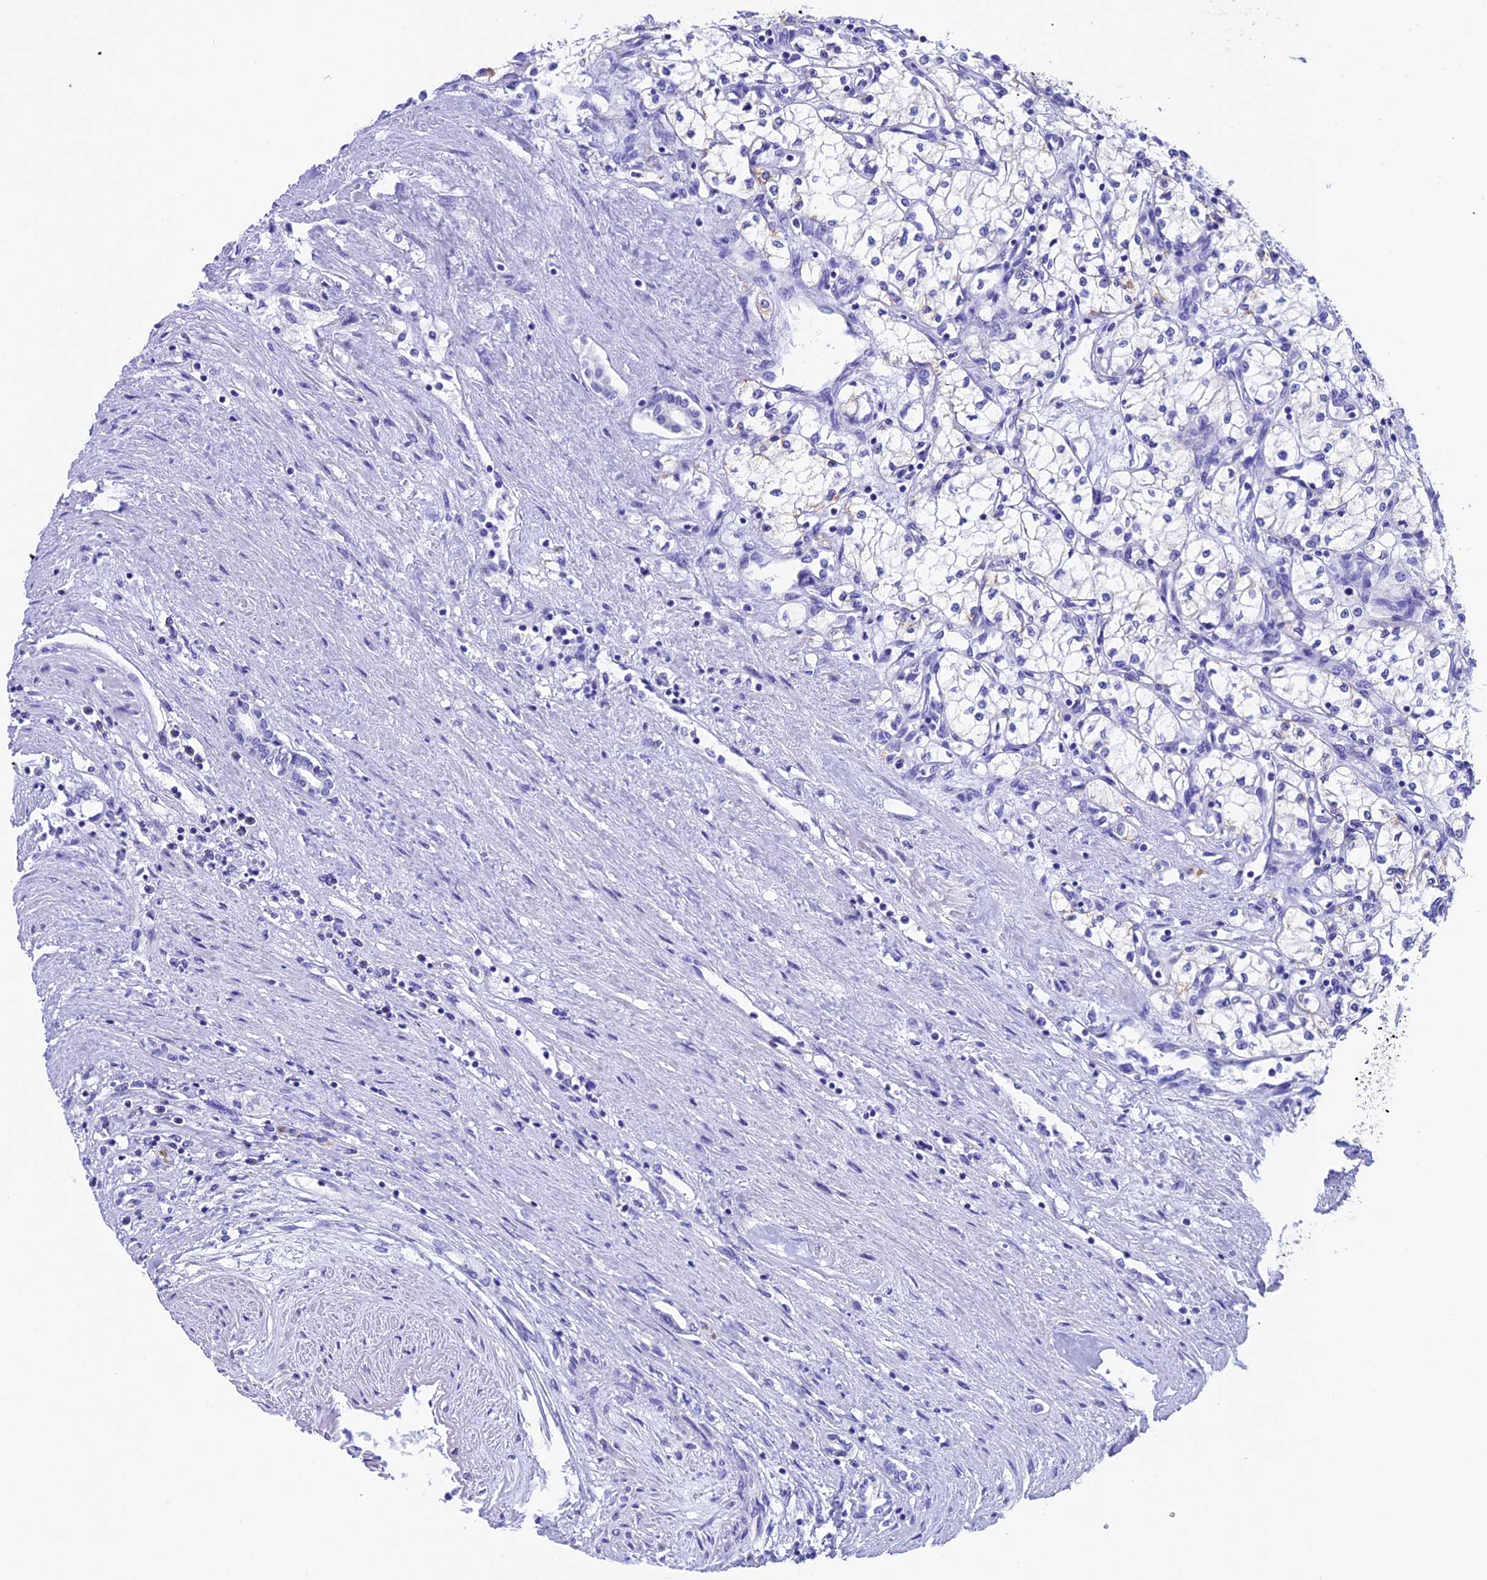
{"staining": {"intensity": "negative", "quantity": "none", "location": "none"}, "tissue": "renal cancer", "cell_type": "Tumor cells", "image_type": "cancer", "snomed": [{"axis": "morphology", "description": "Adenocarcinoma, NOS"}, {"axis": "topography", "description": "Kidney"}], "caption": "Immunohistochemical staining of human adenocarcinoma (renal) demonstrates no significant positivity in tumor cells. (DAB (3,3'-diaminobenzidine) IHC visualized using brightfield microscopy, high magnification).", "gene": "SLC8B1", "patient": {"sex": "male", "age": 59}}